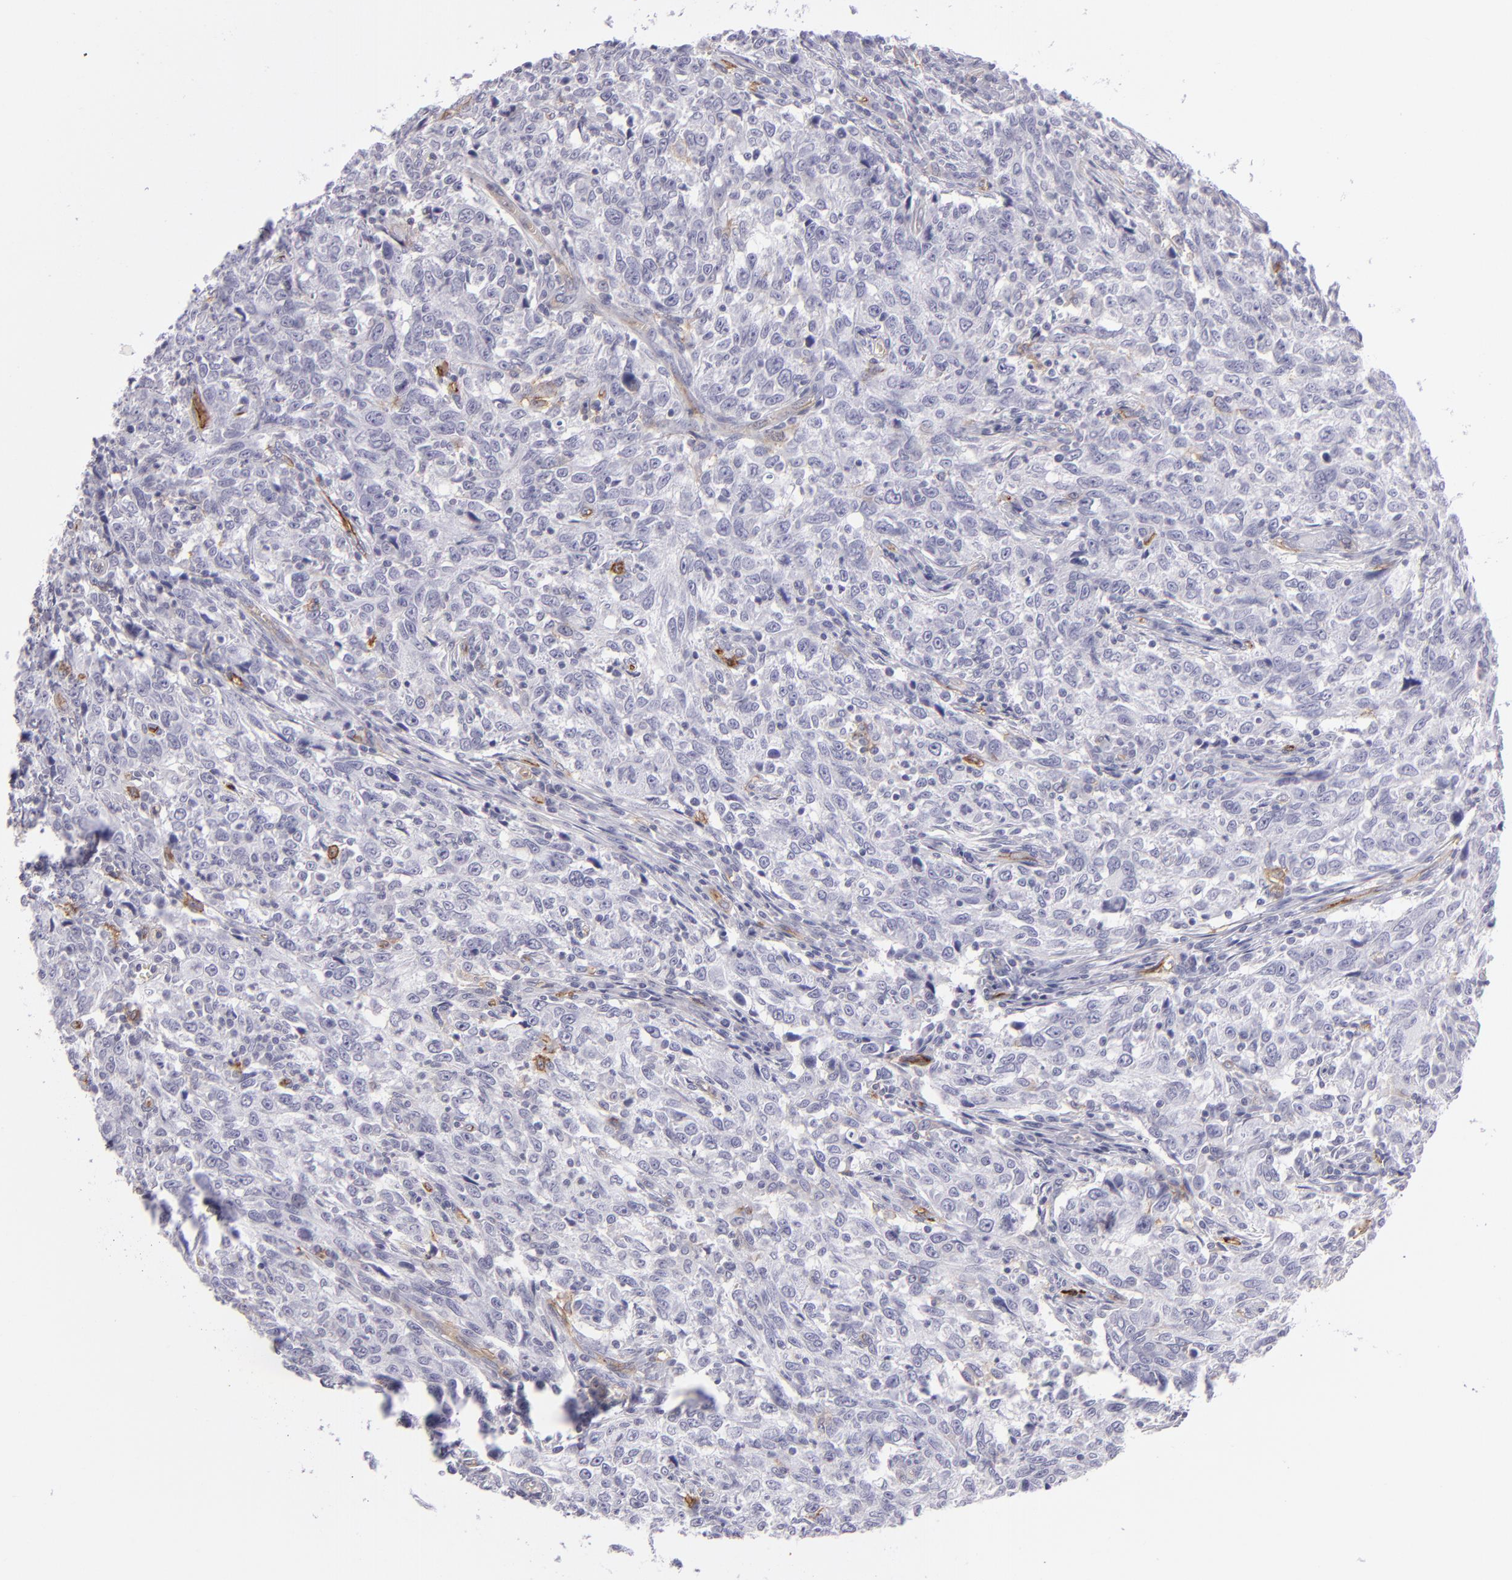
{"staining": {"intensity": "negative", "quantity": "none", "location": "none"}, "tissue": "breast cancer", "cell_type": "Tumor cells", "image_type": "cancer", "snomed": [{"axis": "morphology", "description": "Duct carcinoma"}, {"axis": "topography", "description": "Breast"}], "caption": "There is no significant positivity in tumor cells of breast cancer.", "gene": "THBD", "patient": {"sex": "female", "age": 50}}